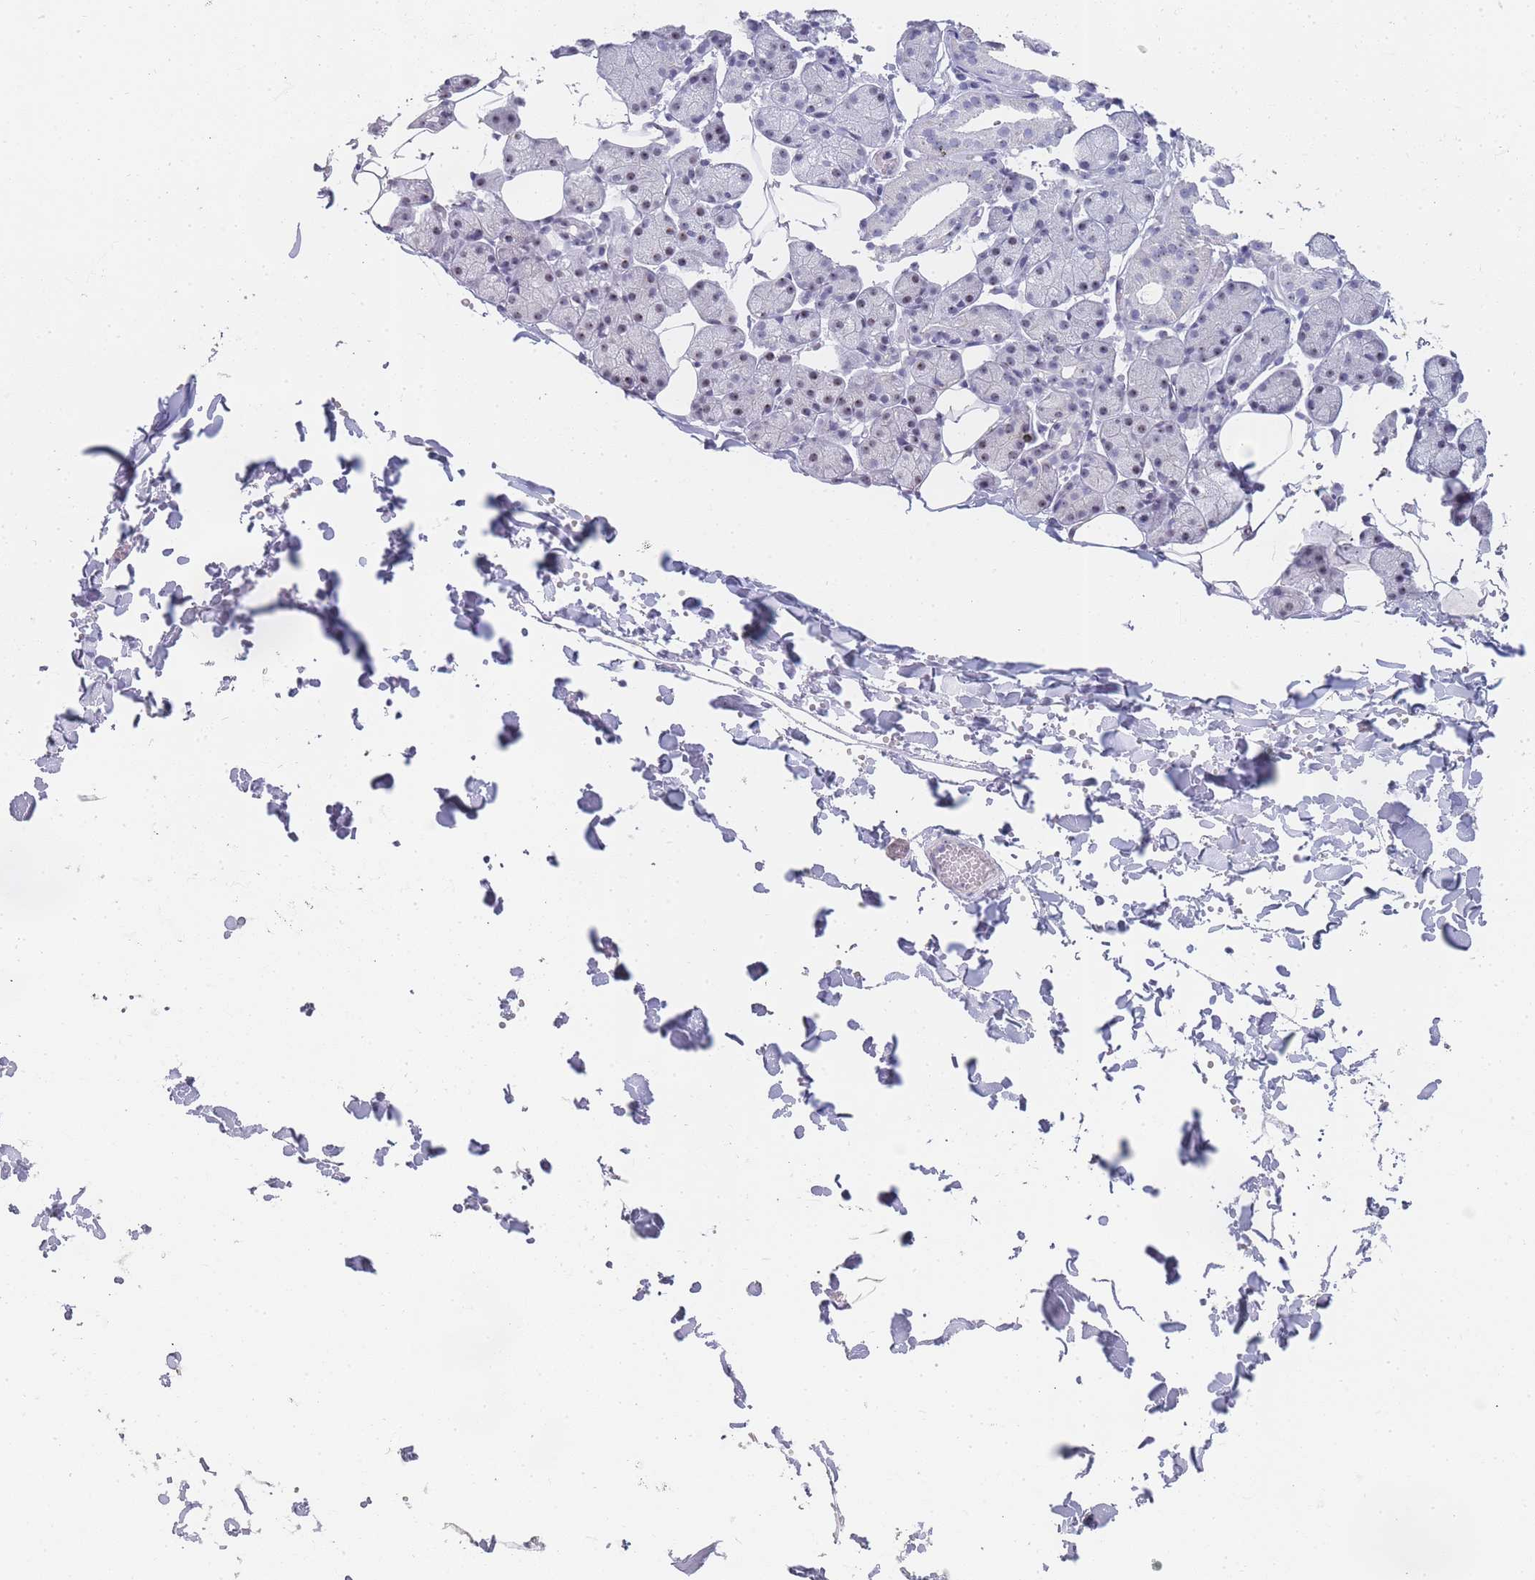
{"staining": {"intensity": "weak", "quantity": "<25%", "location": "nuclear"}, "tissue": "salivary gland", "cell_type": "Glandular cells", "image_type": "normal", "snomed": [{"axis": "morphology", "description": "Normal tissue, NOS"}, {"axis": "topography", "description": "Salivary gland"}], "caption": "There is no significant staining in glandular cells of salivary gland. (Brightfield microscopy of DAB immunohistochemistry (IHC) at high magnification).", "gene": "NOP14", "patient": {"sex": "female", "age": 33}}